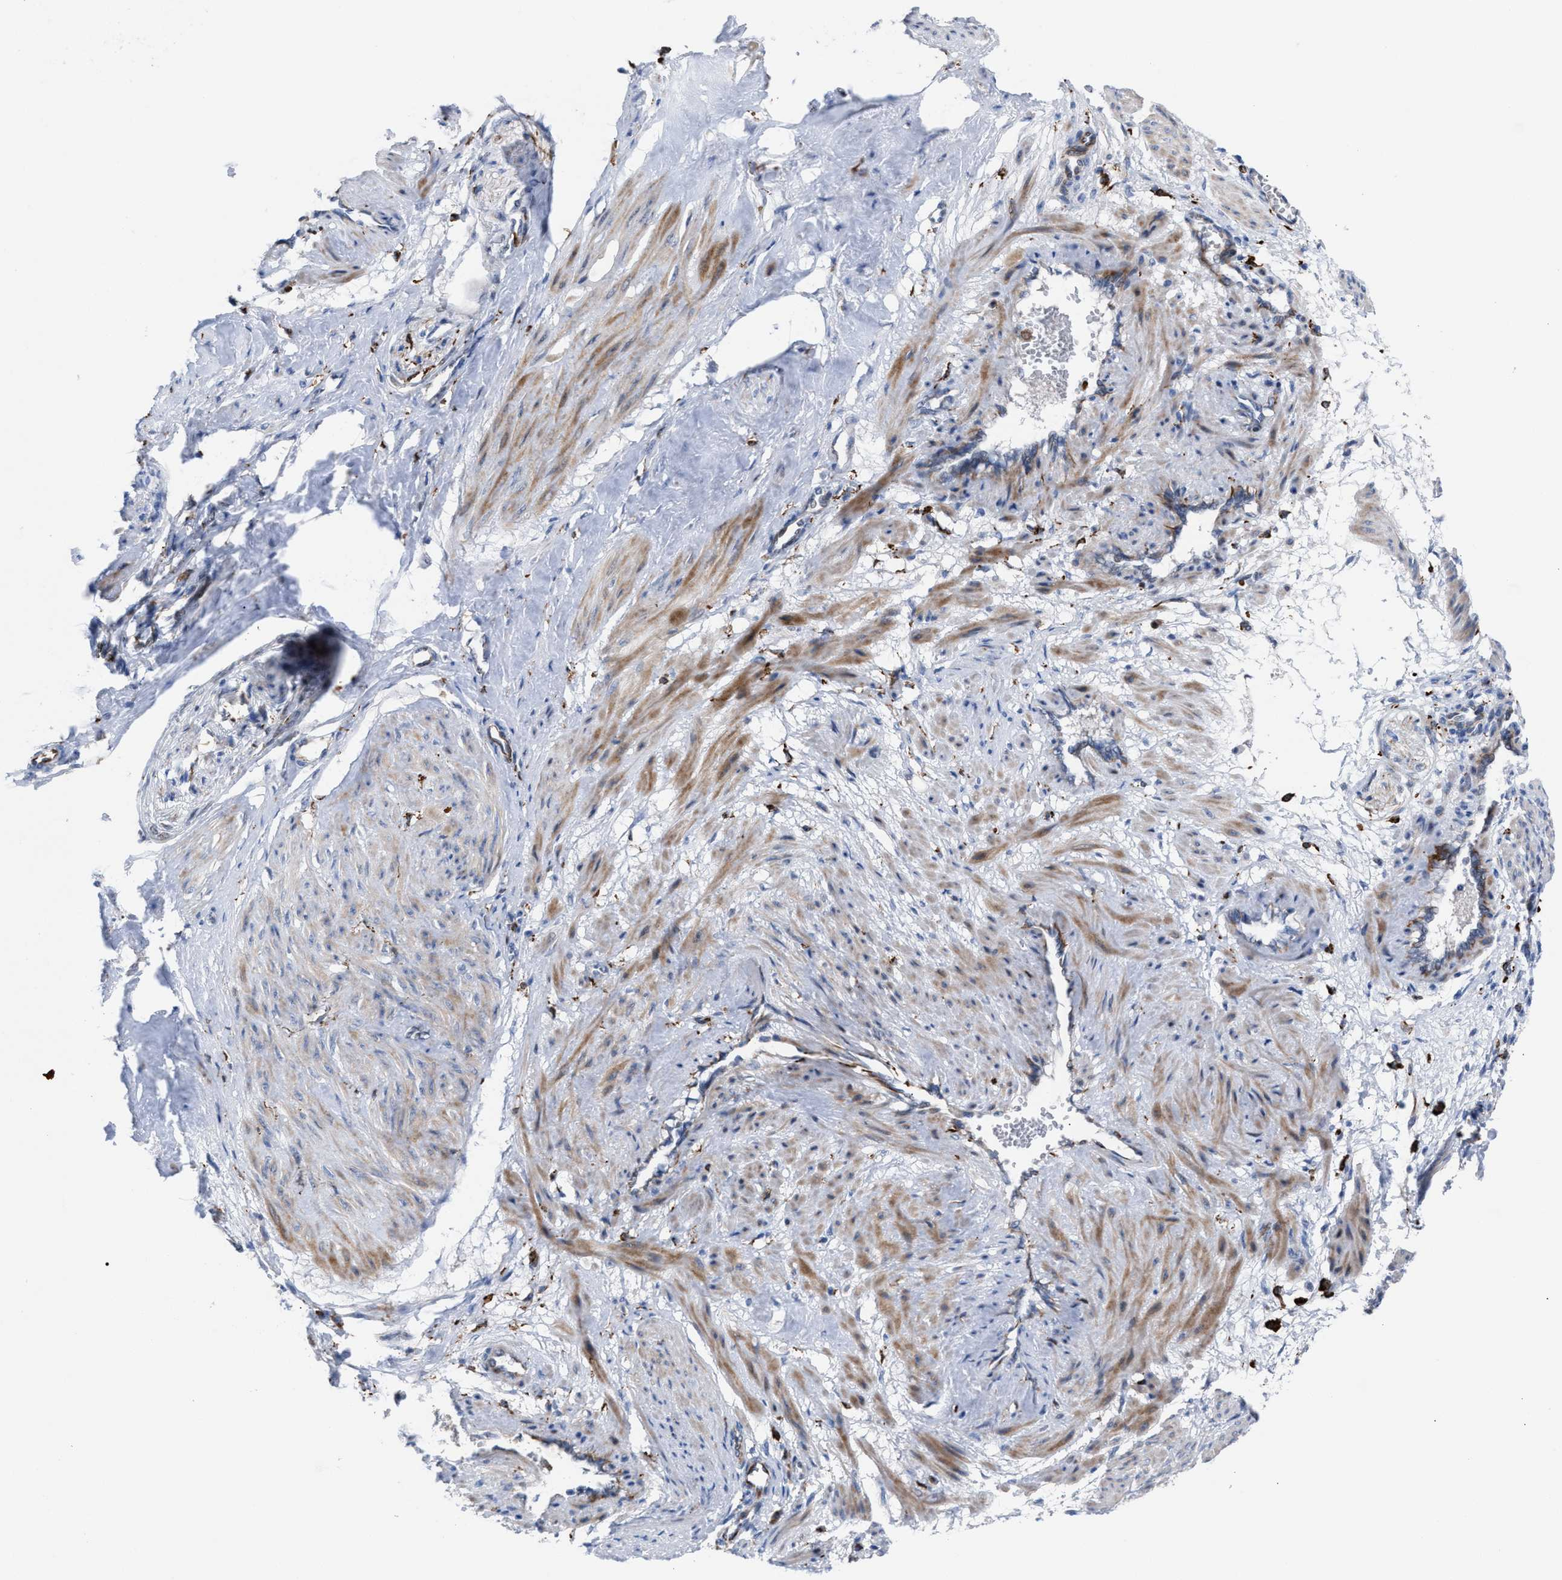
{"staining": {"intensity": "moderate", "quantity": ">75%", "location": "cytoplasmic/membranous"}, "tissue": "smooth muscle", "cell_type": "Smooth muscle cells", "image_type": "normal", "snomed": [{"axis": "morphology", "description": "Normal tissue, NOS"}, {"axis": "topography", "description": "Endometrium"}], "caption": "High-power microscopy captured an IHC micrograph of normal smooth muscle, revealing moderate cytoplasmic/membranous expression in approximately >75% of smooth muscle cells. The staining was performed using DAB (3,3'-diaminobenzidine), with brown indicating positive protein expression. Nuclei are stained blue with hematoxylin.", "gene": "SLC47A1", "patient": {"sex": "female", "age": 33}}